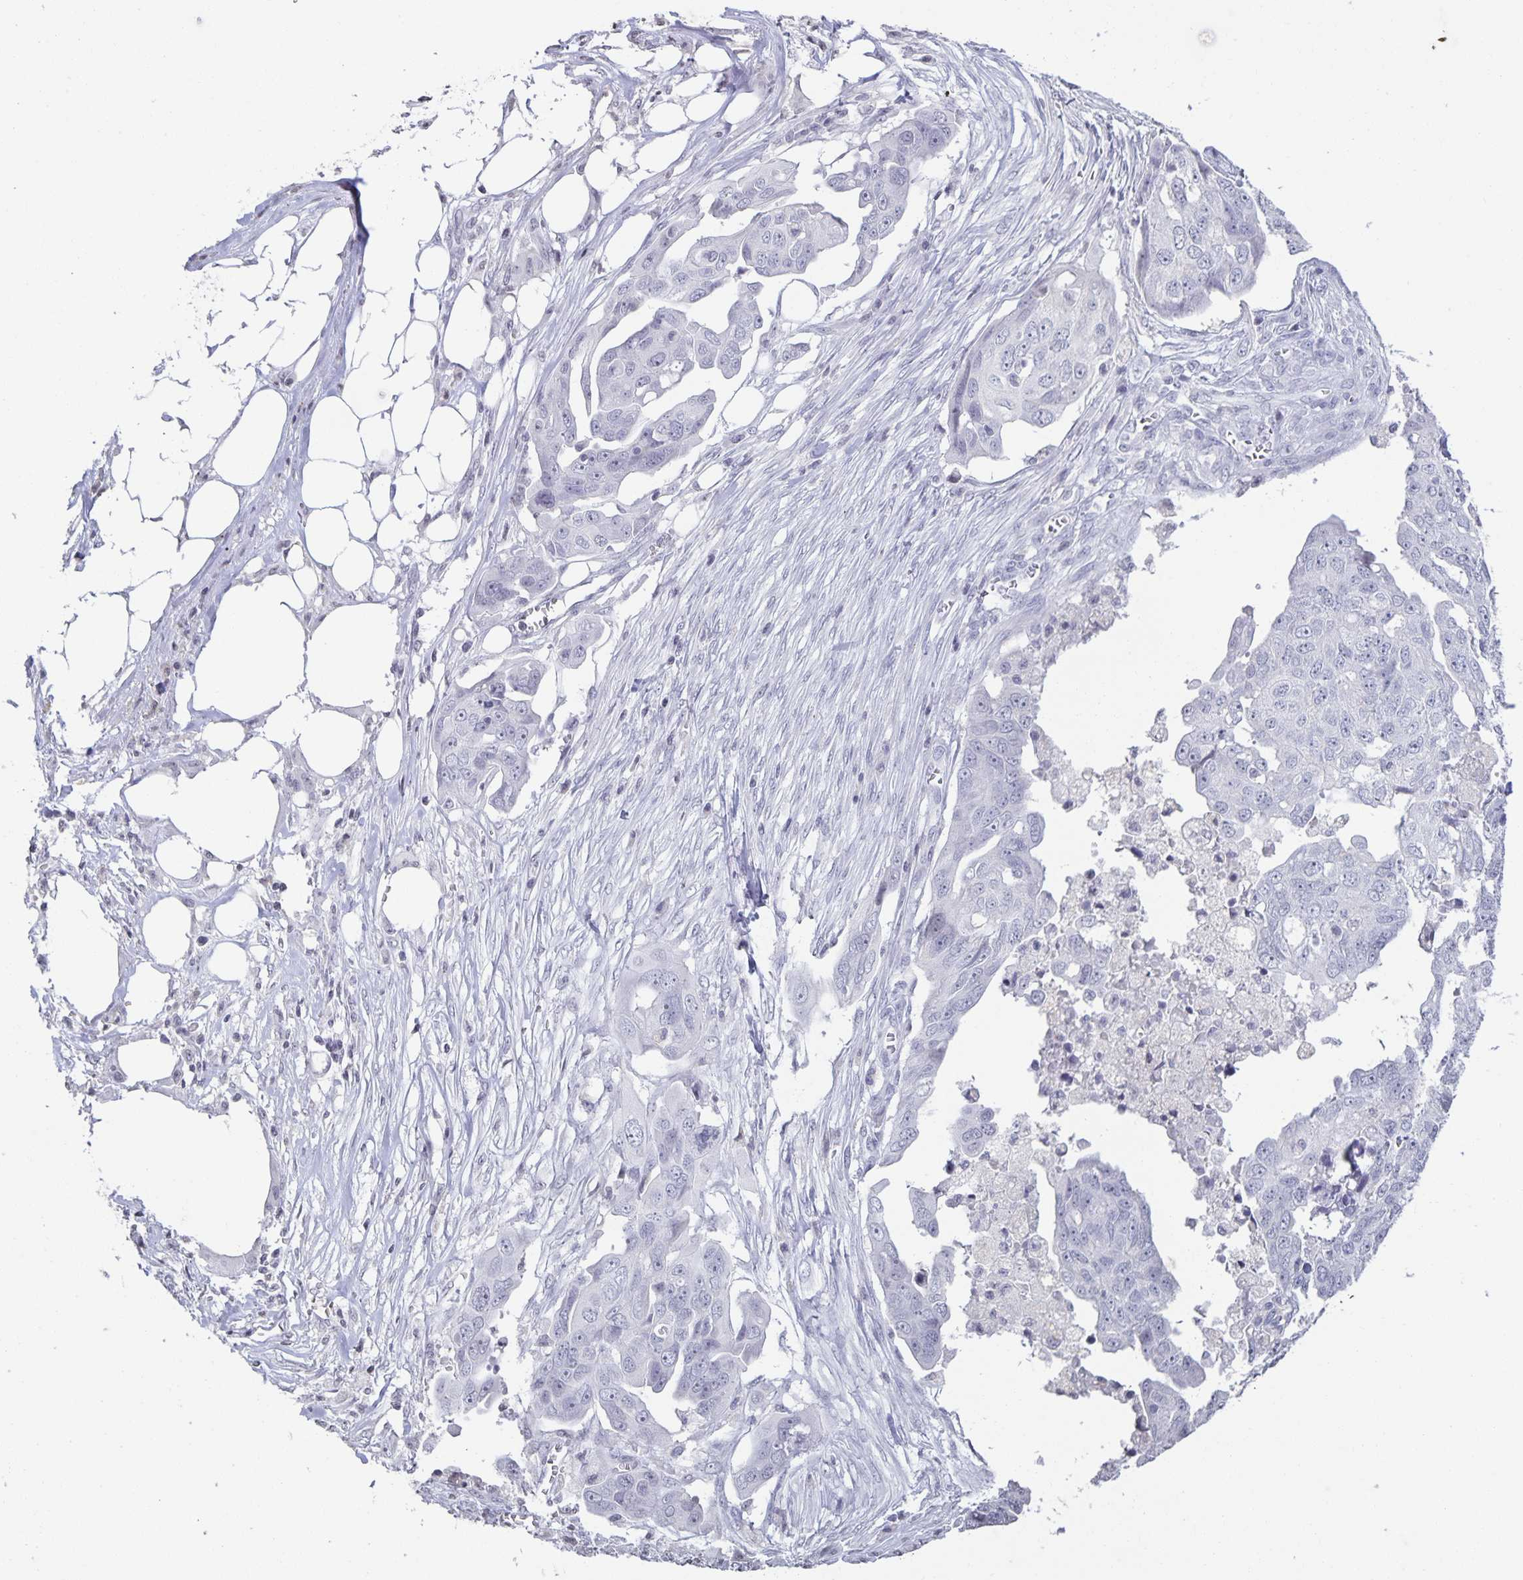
{"staining": {"intensity": "negative", "quantity": "none", "location": "none"}, "tissue": "ovarian cancer", "cell_type": "Tumor cells", "image_type": "cancer", "snomed": [{"axis": "morphology", "description": "Carcinoma, endometroid"}, {"axis": "topography", "description": "Ovary"}], "caption": "Tumor cells are negative for brown protein staining in ovarian cancer.", "gene": "AQP4", "patient": {"sex": "female", "age": 70}}